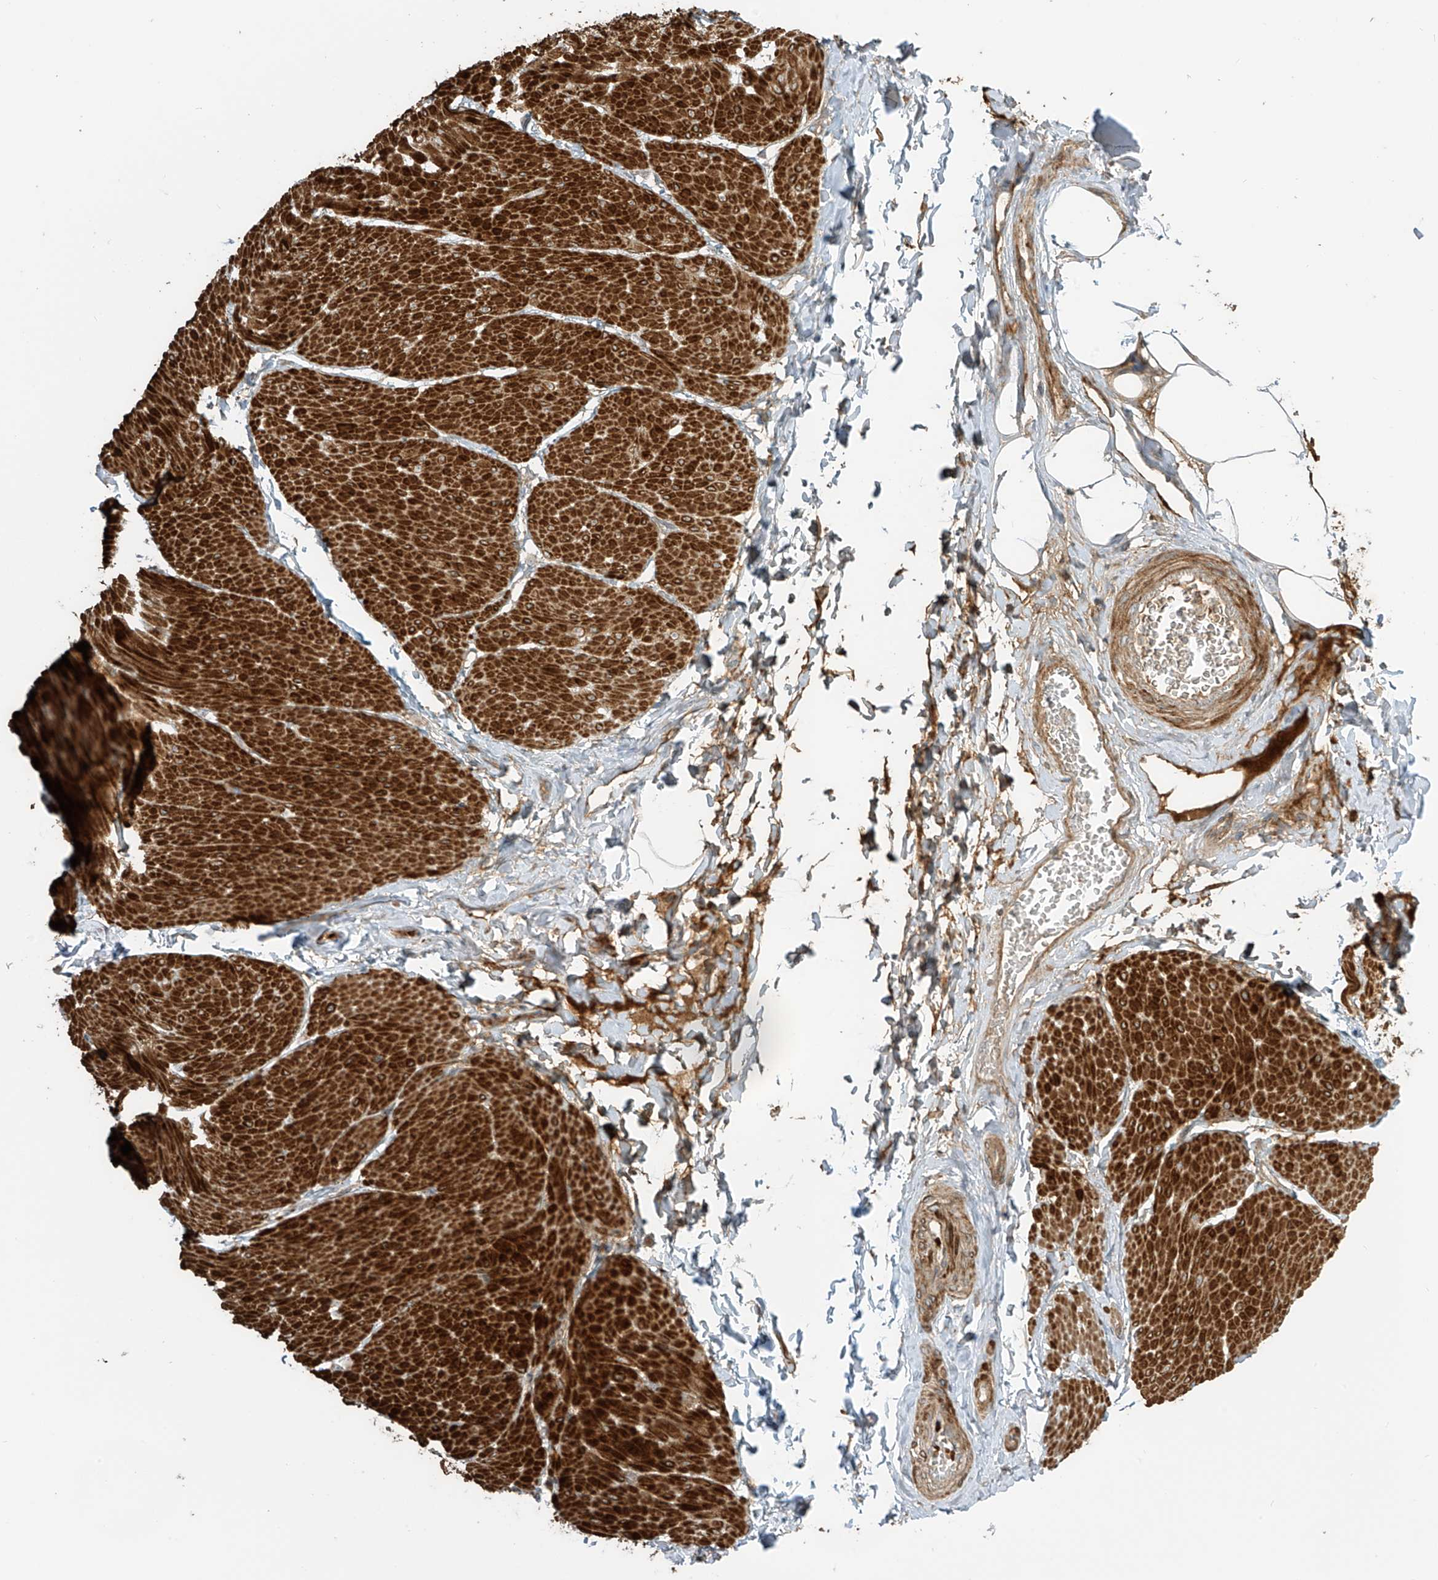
{"staining": {"intensity": "strong", "quantity": ">75%", "location": "cytoplasmic/membranous"}, "tissue": "smooth muscle", "cell_type": "Smooth muscle cells", "image_type": "normal", "snomed": [{"axis": "morphology", "description": "Urothelial carcinoma, High grade"}, {"axis": "topography", "description": "Urinary bladder"}], "caption": "IHC image of unremarkable smooth muscle: smooth muscle stained using immunohistochemistry (IHC) displays high levels of strong protein expression localized specifically in the cytoplasmic/membranous of smooth muscle cells, appearing as a cytoplasmic/membranous brown color.", "gene": "ENTR1", "patient": {"sex": "male", "age": 46}}